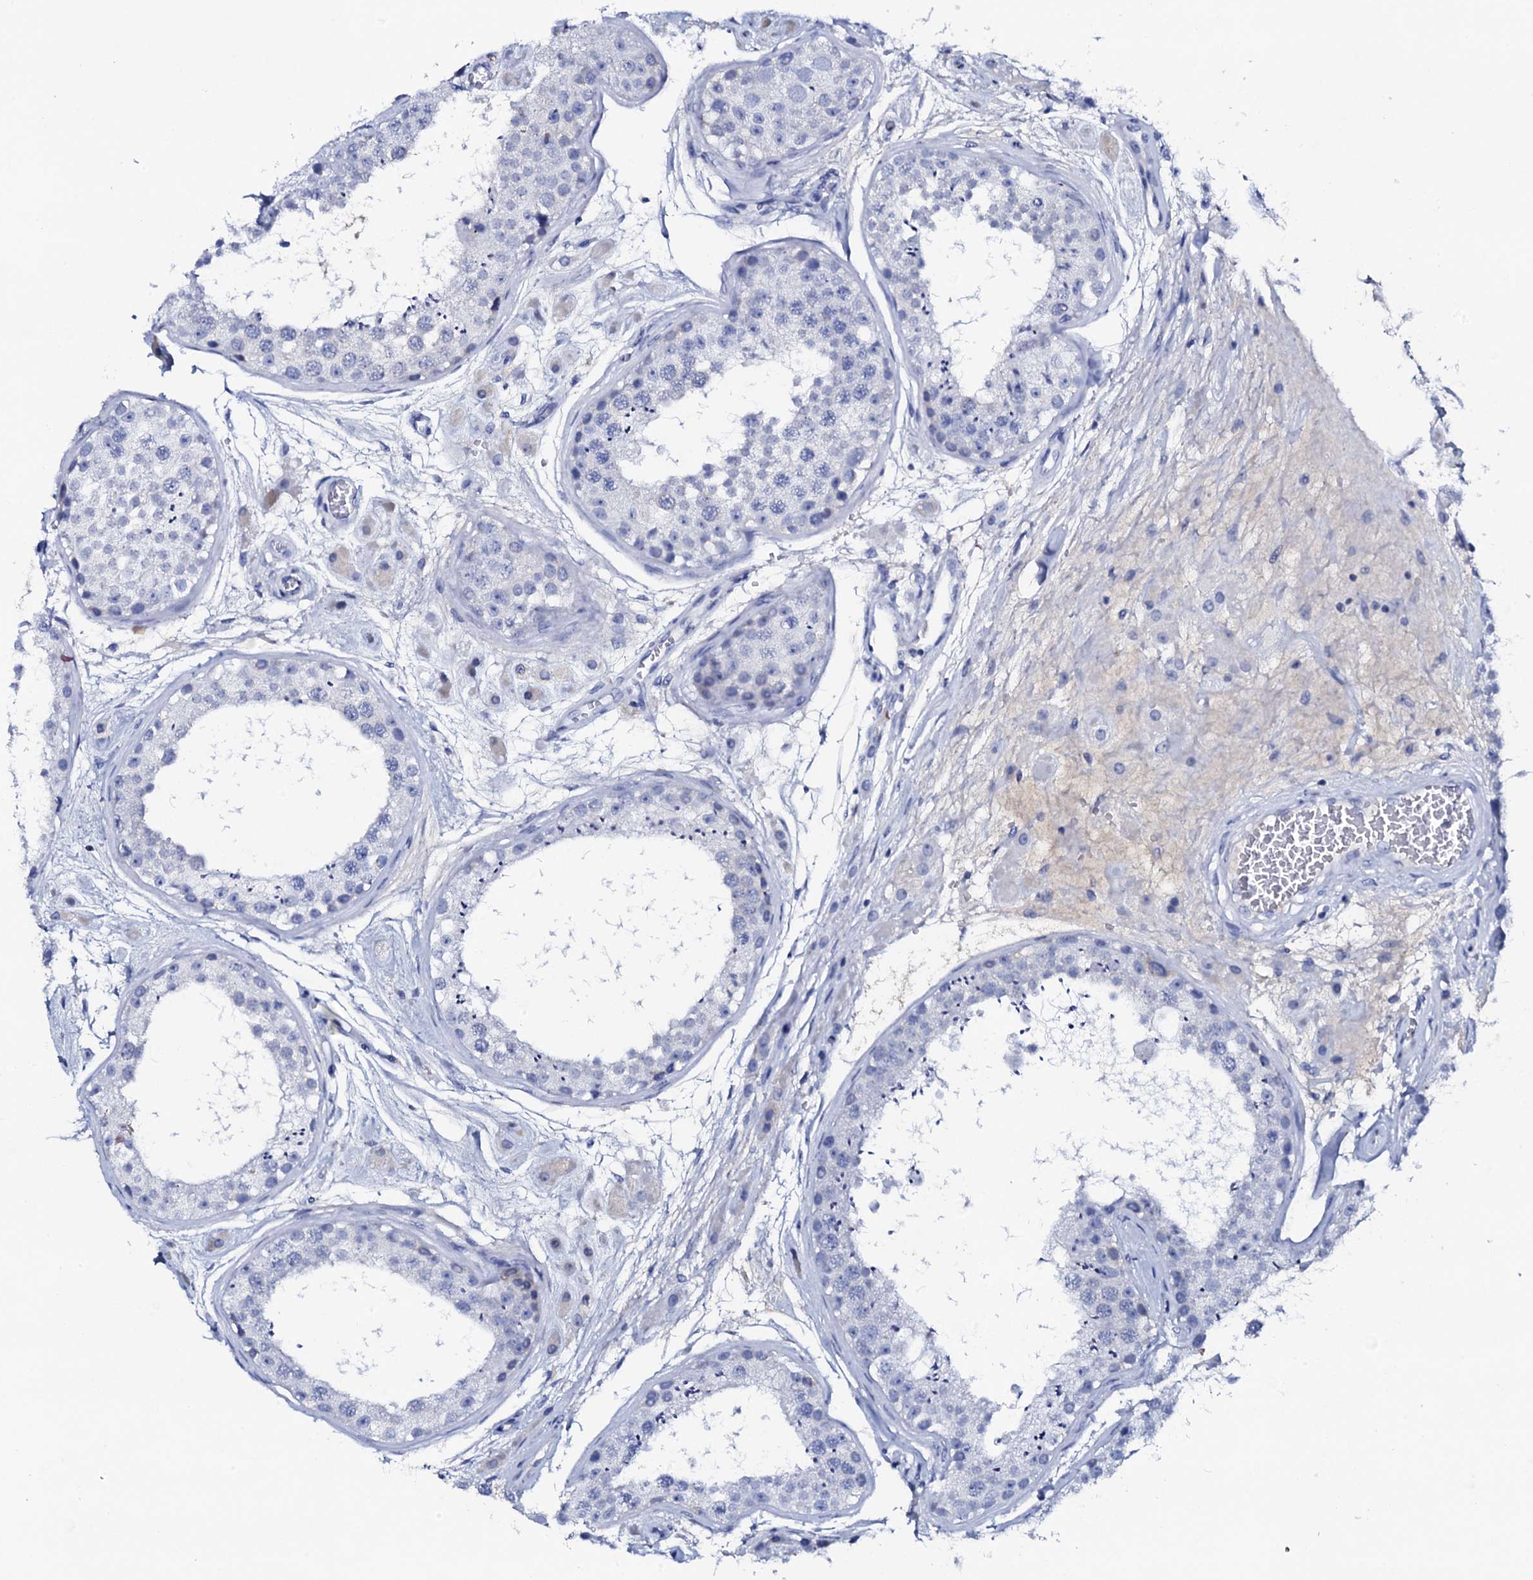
{"staining": {"intensity": "negative", "quantity": "none", "location": "none"}, "tissue": "testis", "cell_type": "Cells in seminiferous ducts", "image_type": "normal", "snomed": [{"axis": "morphology", "description": "Normal tissue, NOS"}, {"axis": "topography", "description": "Testis"}], "caption": "Normal testis was stained to show a protein in brown. There is no significant staining in cells in seminiferous ducts.", "gene": "FBXL16", "patient": {"sex": "male", "age": 25}}